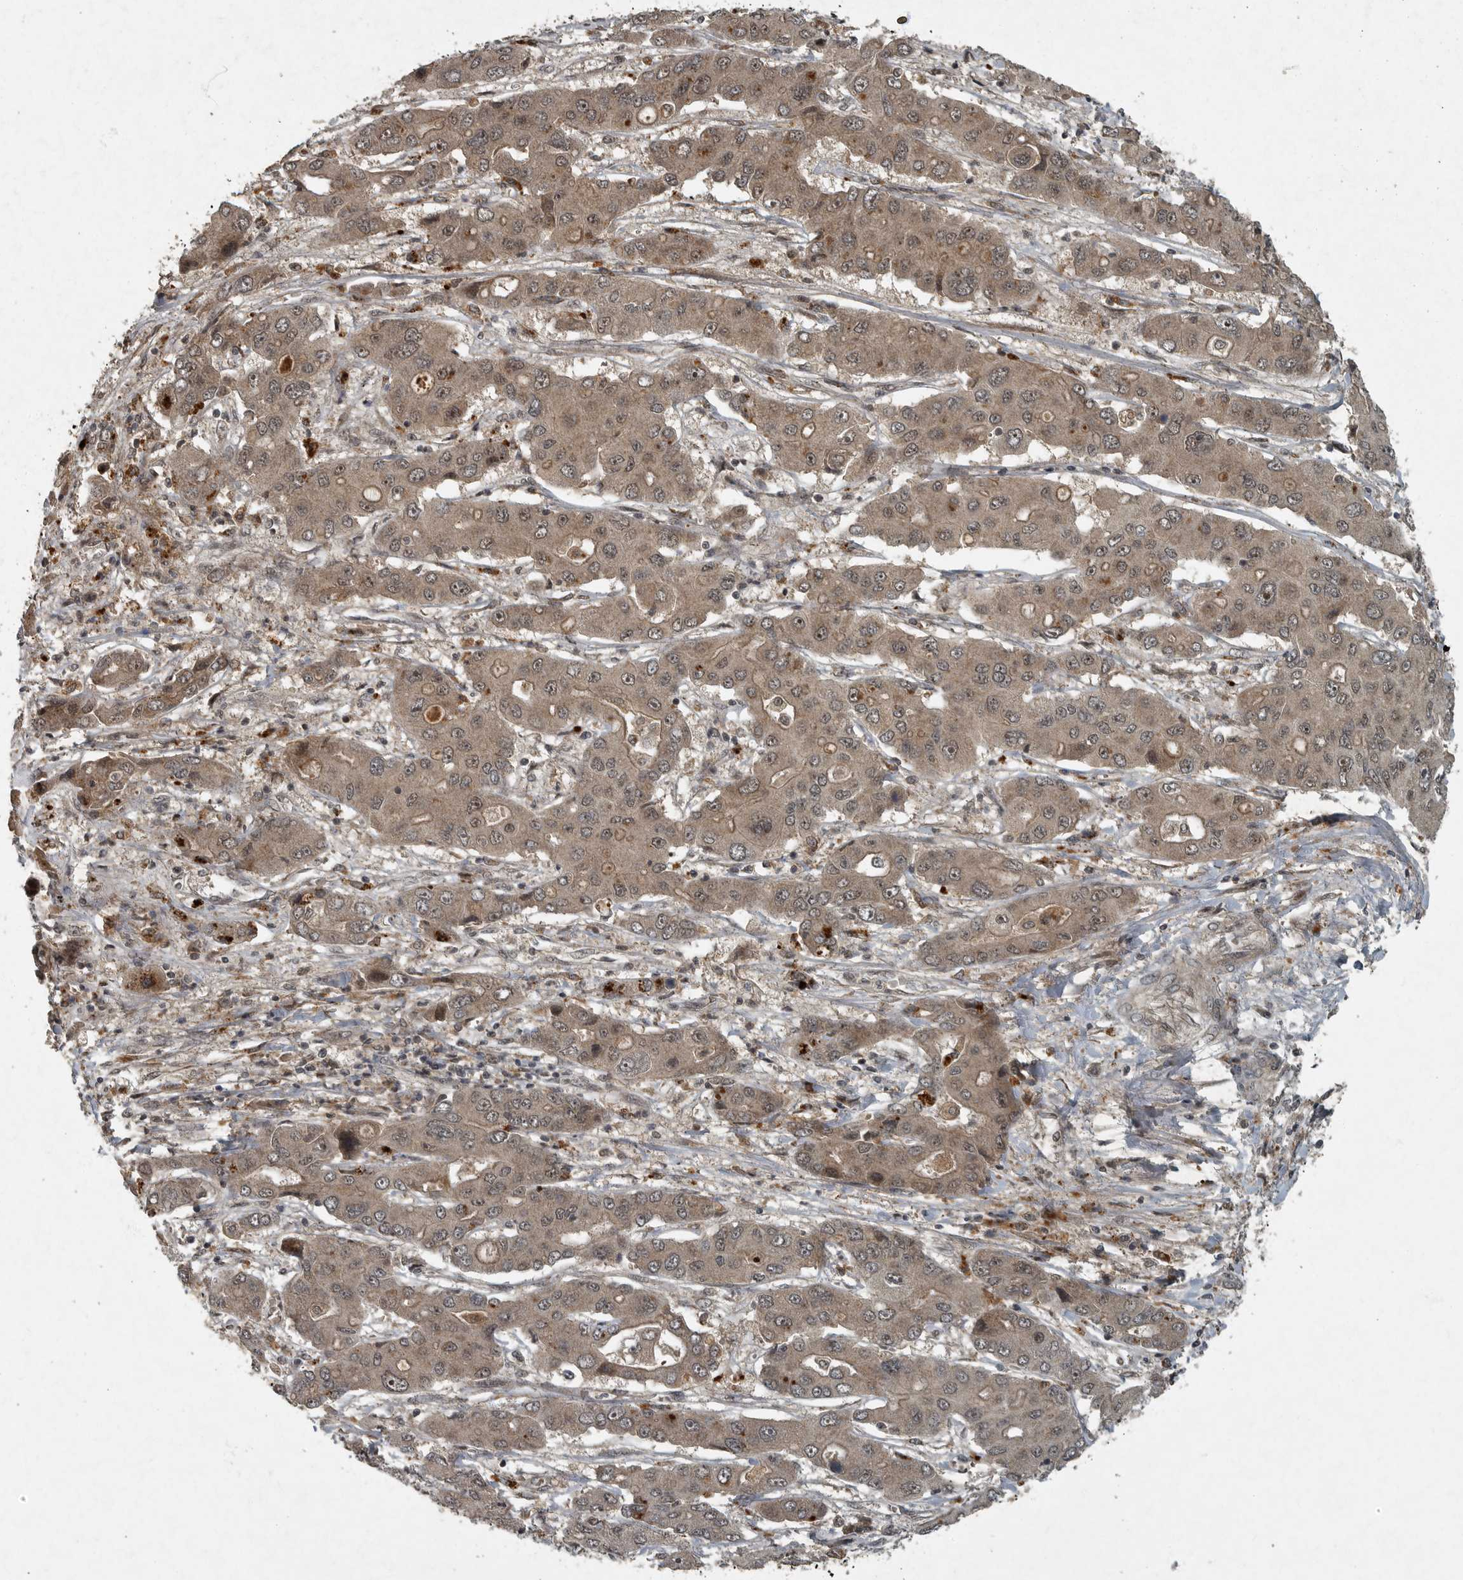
{"staining": {"intensity": "weak", "quantity": ">75%", "location": "cytoplasmic/membranous,nuclear"}, "tissue": "liver cancer", "cell_type": "Tumor cells", "image_type": "cancer", "snomed": [{"axis": "morphology", "description": "Cholangiocarcinoma"}, {"axis": "topography", "description": "Liver"}], "caption": "Immunohistochemical staining of human cholangiocarcinoma (liver) demonstrates low levels of weak cytoplasmic/membranous and nuclear staining in approximately >75% of tumor cells.", "gene": "FOXO1", "patient": {"sex": "male", "age": 67}}